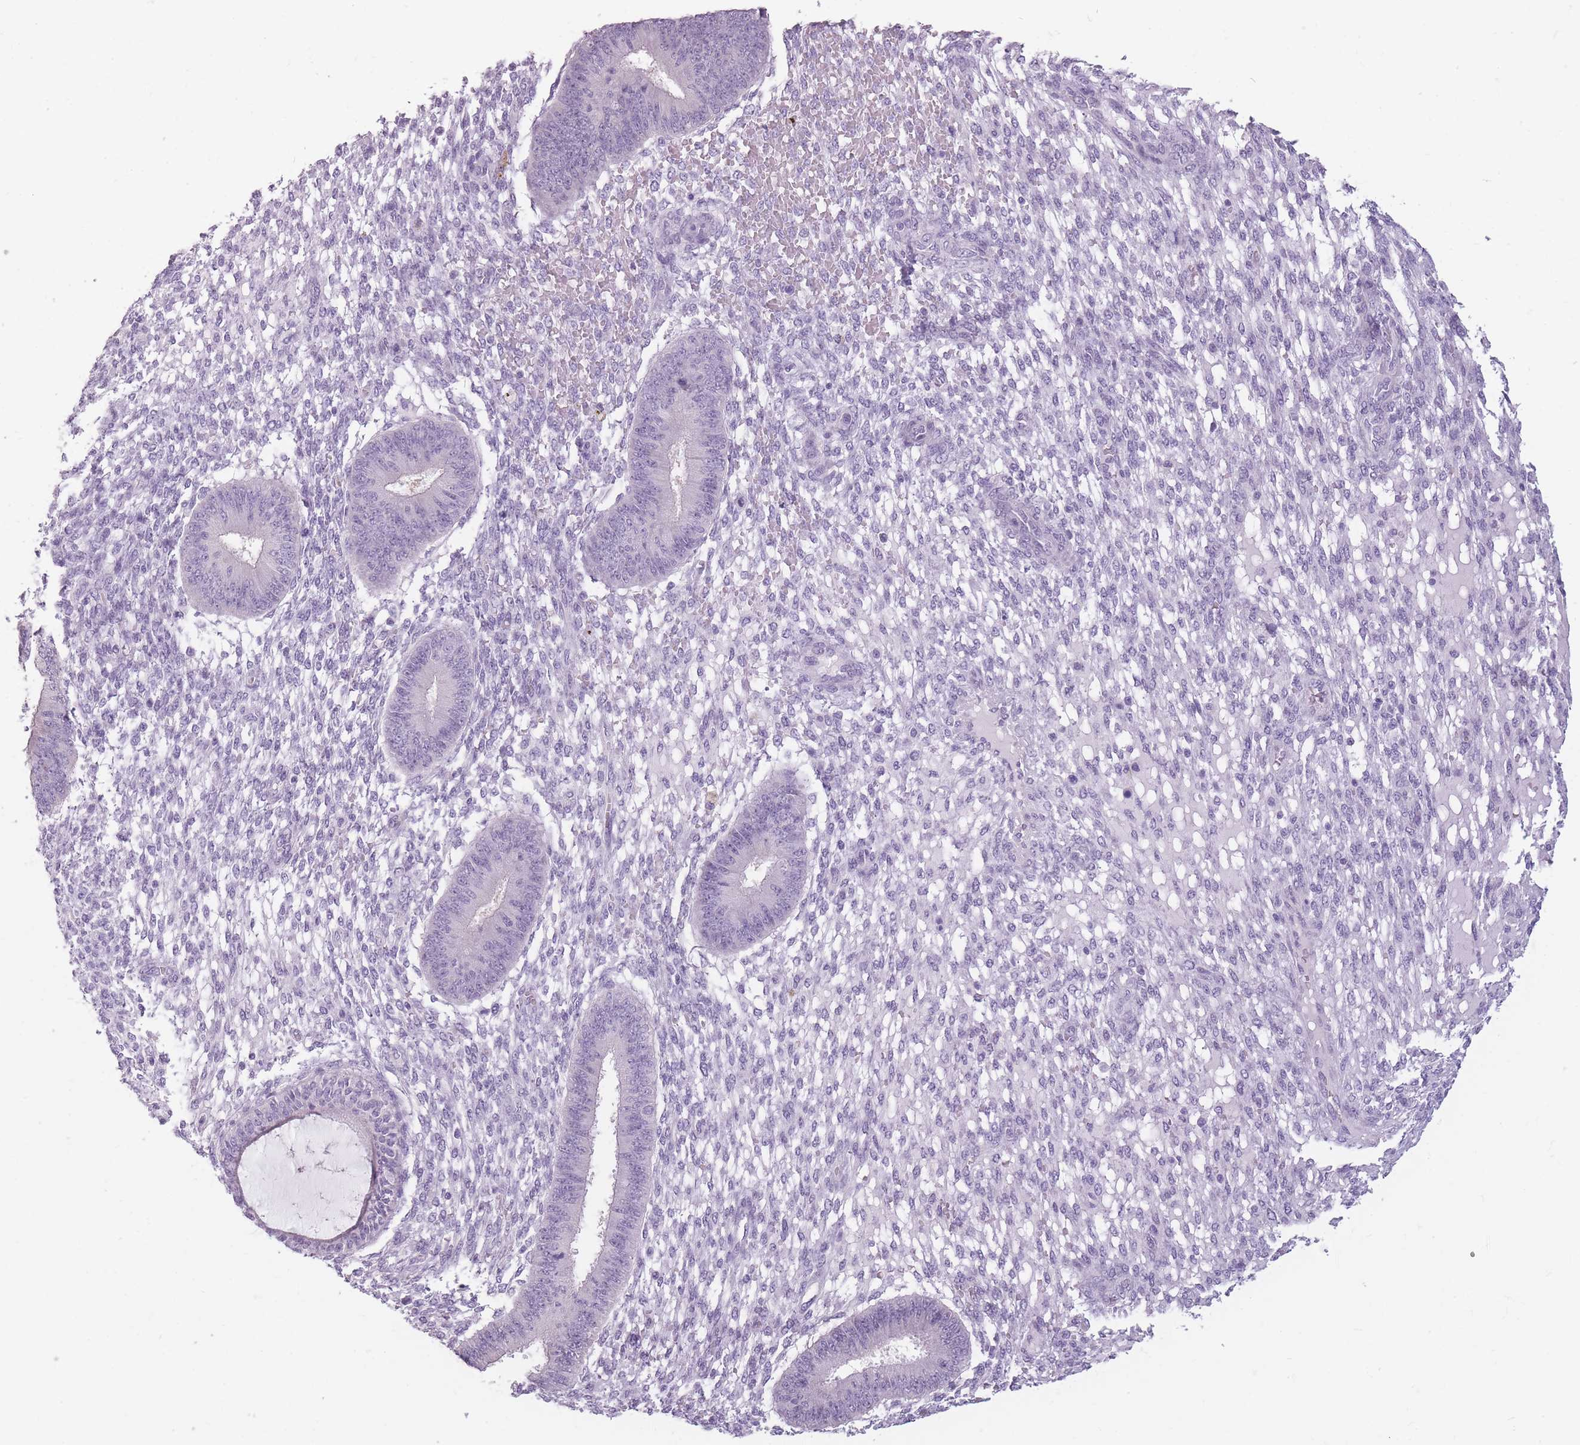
{"staining": {"intensity": "negative", "quantity": "none", "location": "none"}, "tissue": "endometrium", "cell_type": "Cells in endometrial stroma", "image_type": "normal", "snomed": [{"axis": "morphology", "description": "Normal tissue, NOS"}, {"axis": "topography", "description": "Endometrium"}], "caption": "IHC micrograph of benign endometrium stained for a protein (brown), which demonstrates no positivity in cells in endometrial stroma.", "gene": "TMEM236", "patient": {"sex": "female", "age": 49}}